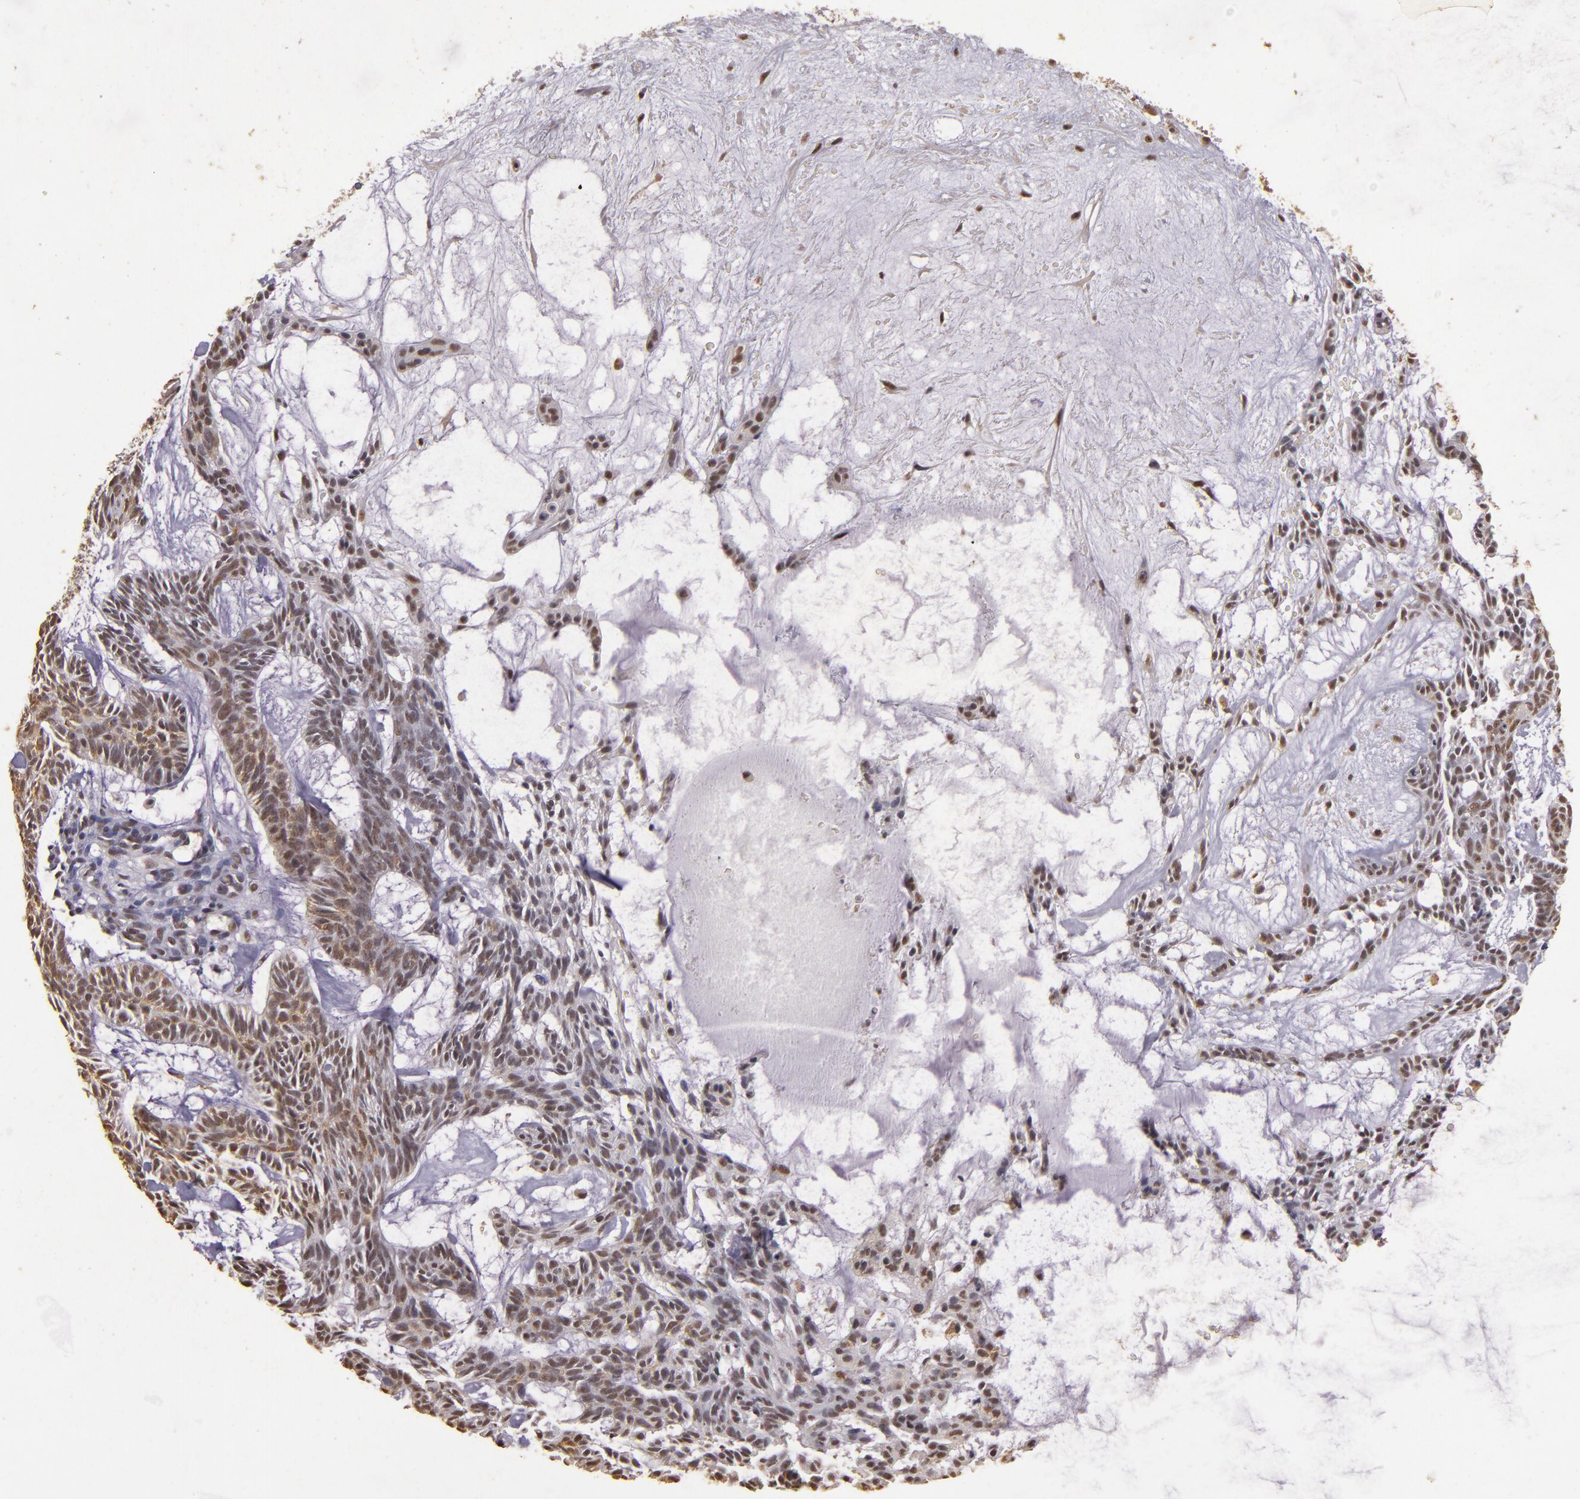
{"staining": {"intensity": "weak", "quantity": ">75%", "location": "nuclear"}, "tissue": "skin cancer", "cell_type": "Tumor cells", "image_type": "cancer", "snomed": [{"axis": "morphology", "description": "Basal cell carcinoma"}, {"axis": "topography", "description": "Skin"}], "caption": "Basal cell carcinoma (skin) tissue reveals weak nuclear staining in about >75% of tumor cells, visualized by immunohistochemistry.", "gene": "CBX3", "patient": {"sex": "male", "age": 75}}